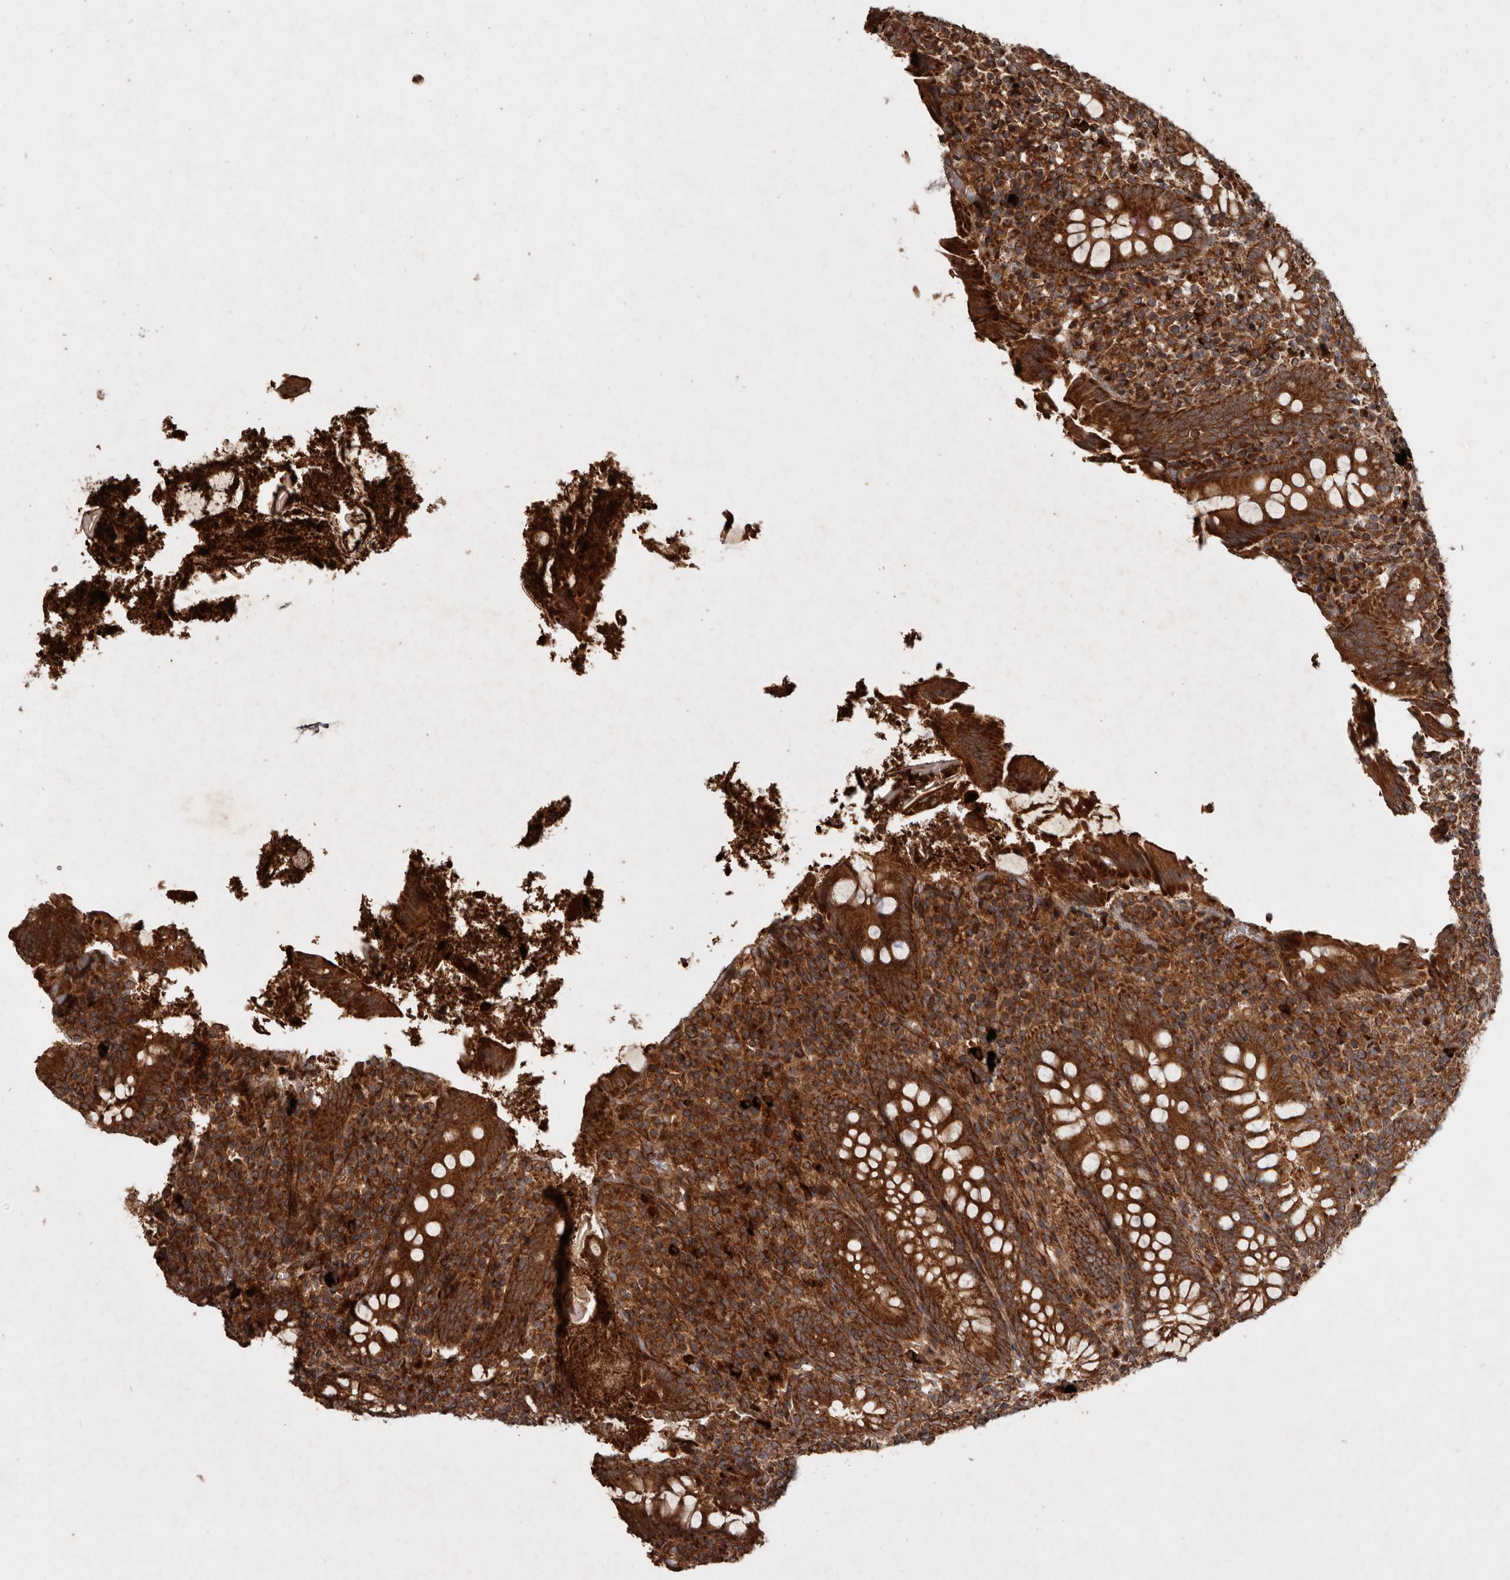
{"staining": {"intensity": "strong", "quantity": ">75%", "location": "cytoplasmic/membranous"}, "tissue": "appendix", "cell_type": "Glandular cells", "image_type": "normal", "snomed": [{"axis": "morphology", "description": "Normal tissue, NOS"}, {"axis": "topography", "description": "Appendix"}], "caption": "Immunohistochemical staining of unremarkable appendix reveals high levels of strong cytoplasmic/membranous staining in about >75% of glandular cells.", "gene": "STK36", "patient": {"sex": "female", "age": 17}}